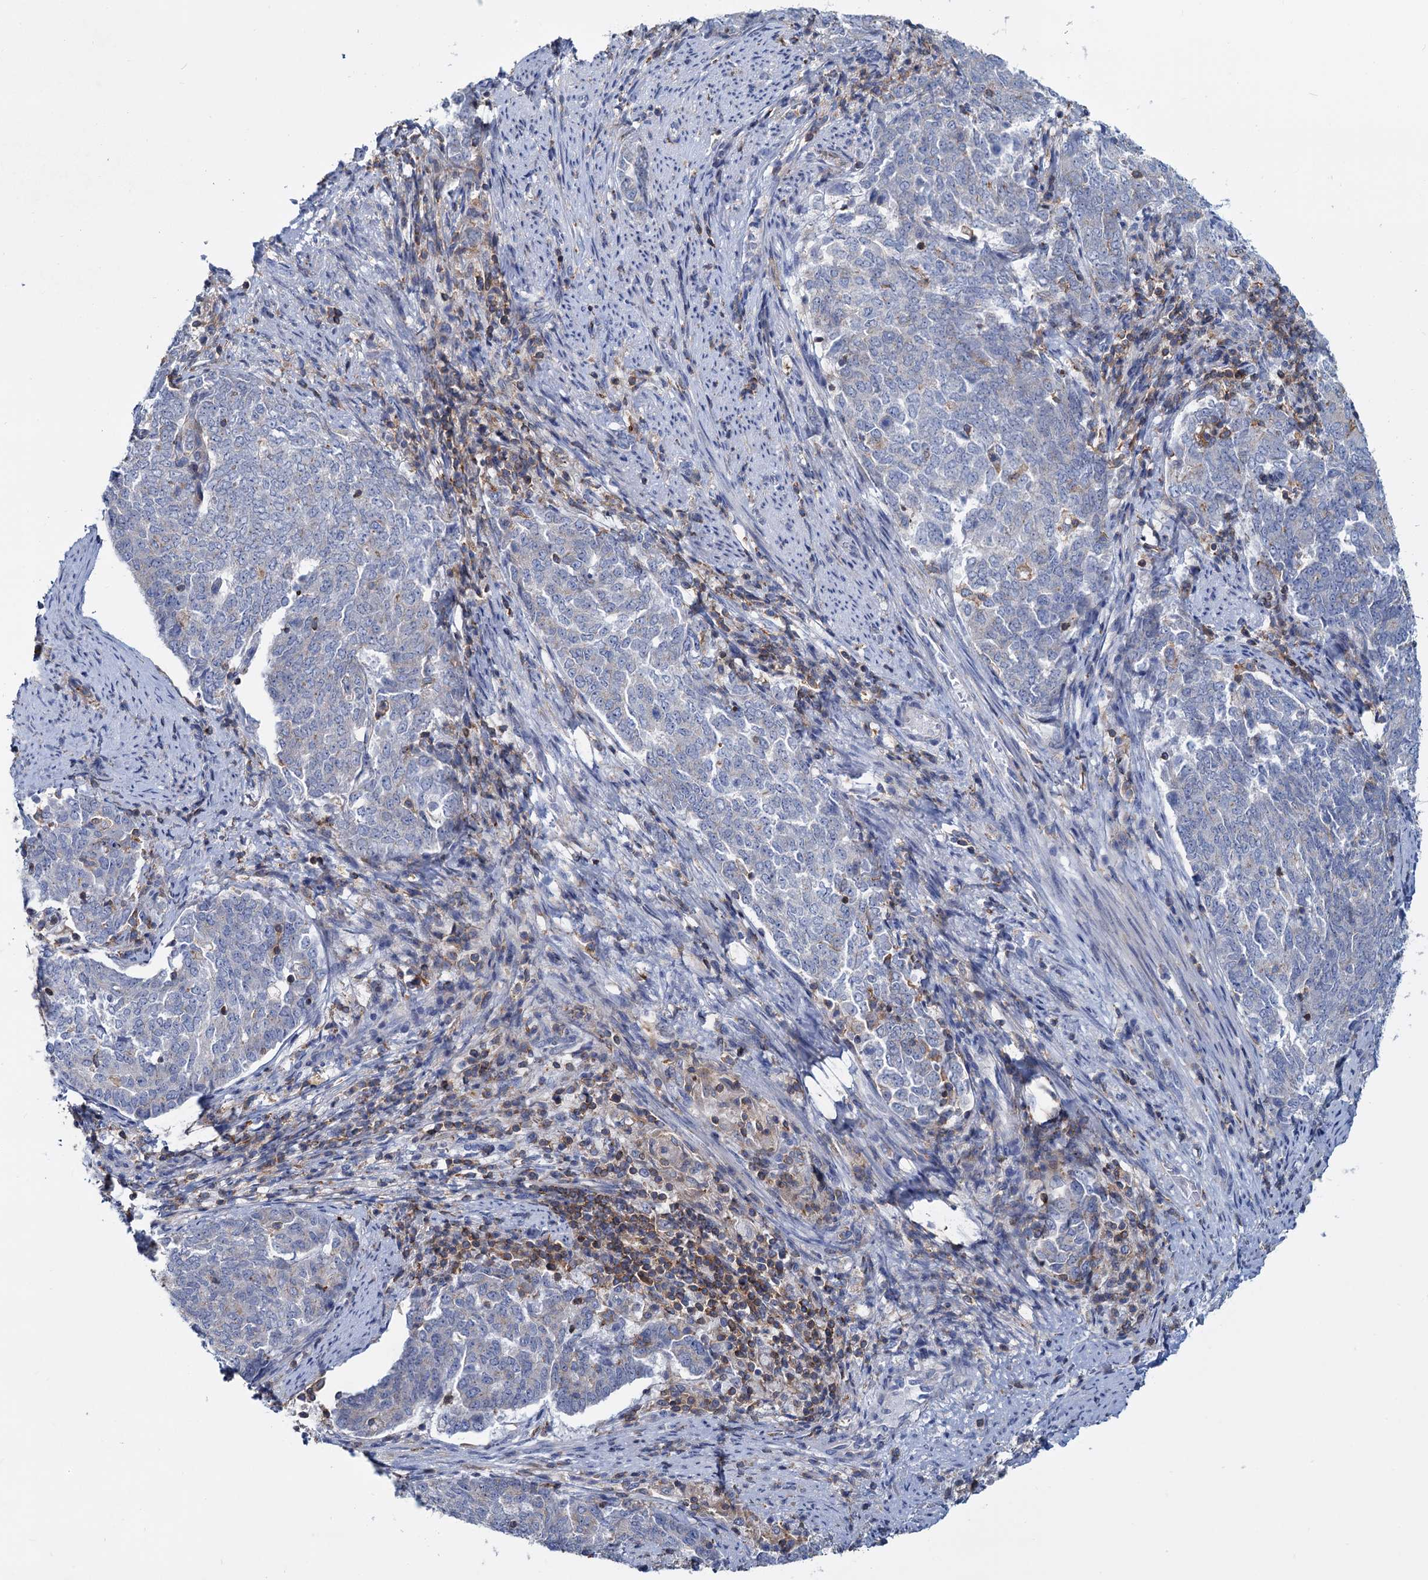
{"staining": {"intensity": "negative", "quantity": "none", "location": "none"}, "tissue": "endometrial cancer", "cell_type": "Tumor cells", "image_type": "cancer", "snomed": [{"axis": "morphology", "description": "Adenocarcinoma, NOS"}, {"axis": "topography", "description": "Endometrium"}], "caption": "The image displays no staining of tumor cells in endometrial cancer (adenocarcinoma).", "gene": "LRCH4", "patient": {"sex": "female", "age": 80}}